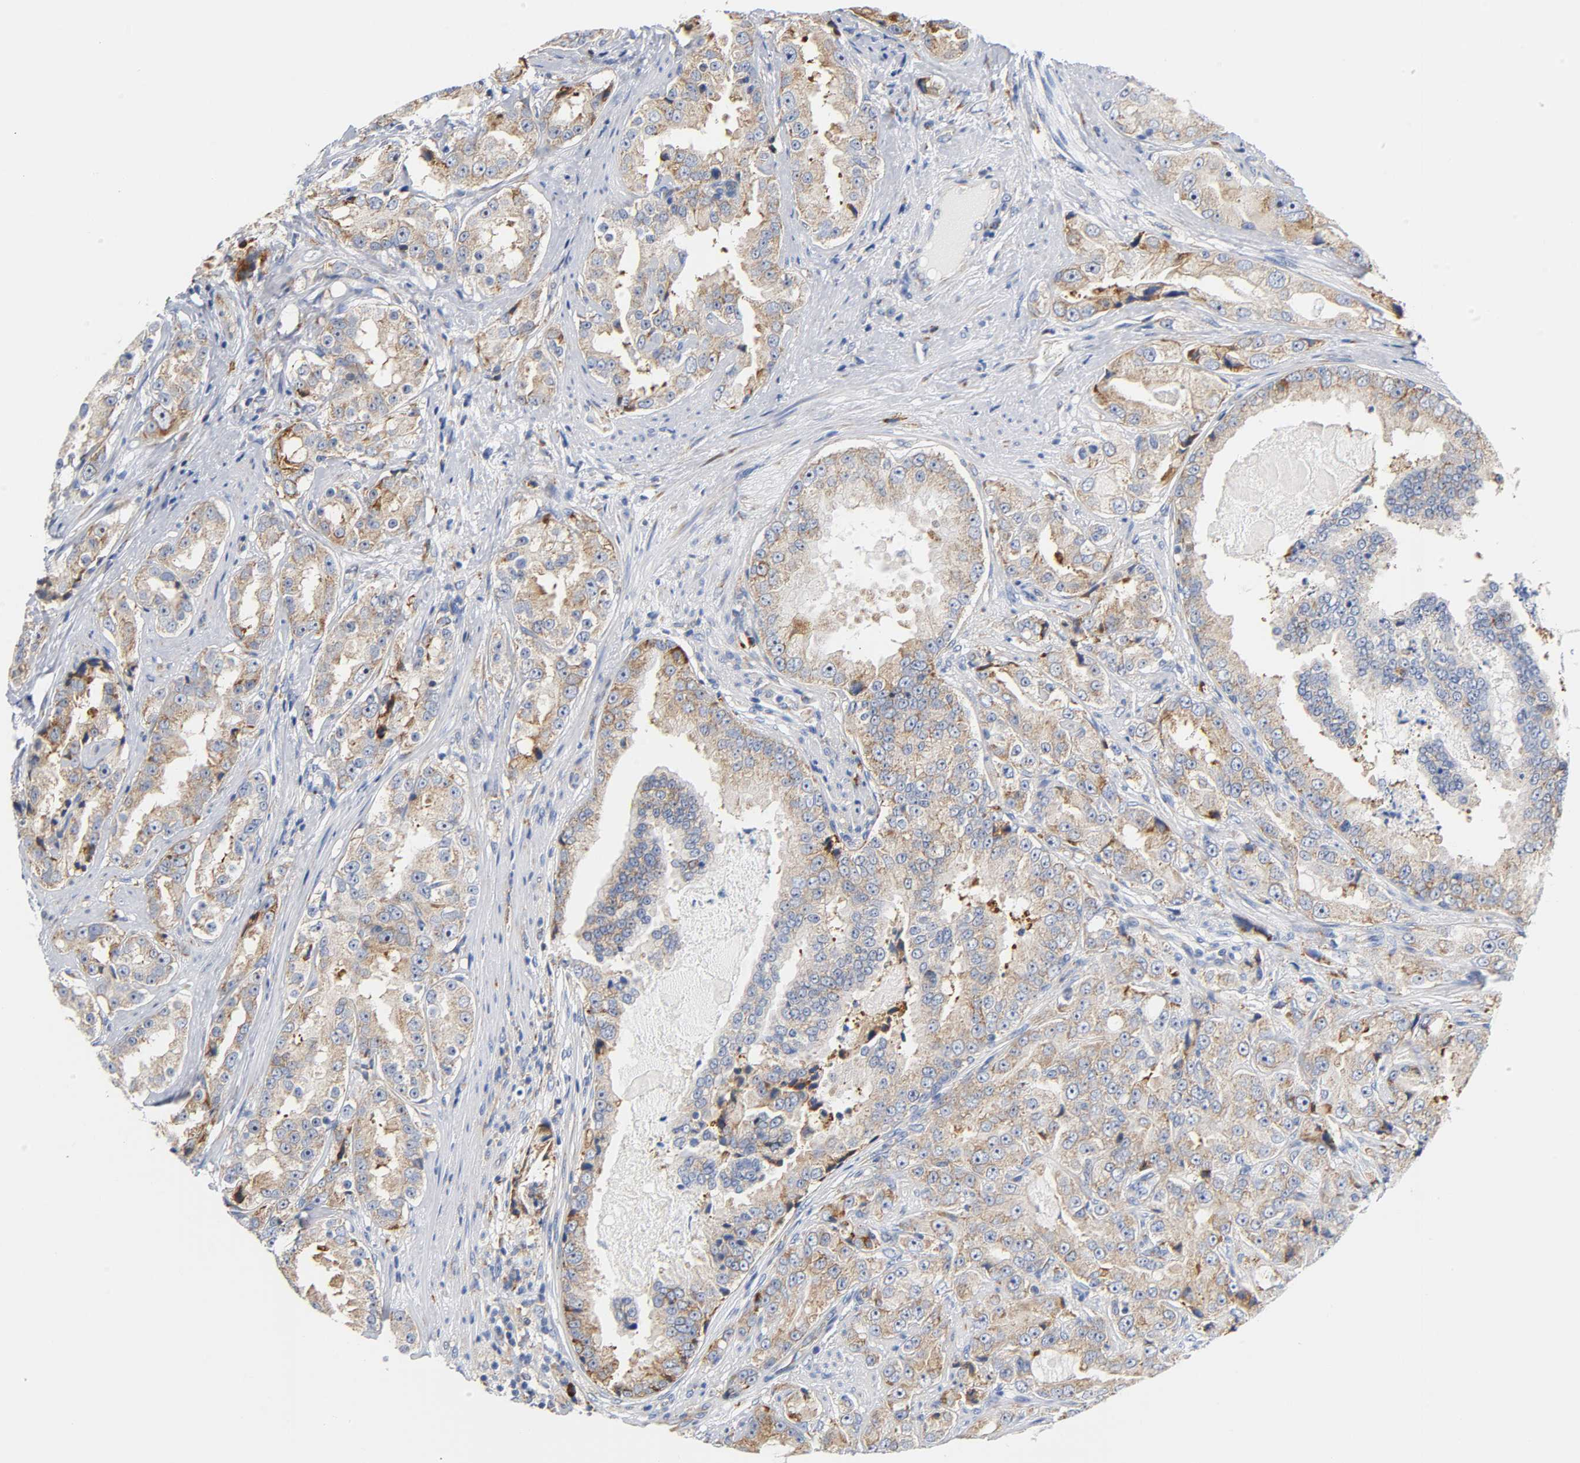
{"staining": {"intensity": "moderate", "quantity": "25%-75%", "location": "cytoplasmic/membranous"}, "tissue": "prostate cancer", "cell_type": "Tumor cells", "image_type": "cancer", "snomed": [{"axis": "morphology", "description": "Adenocarcinoma, High grade"}, {"axis": "topography", "description": "Prostate"}], "caption": "High-power microscopy captured an IHC photomicrograph of prostate cancer, revealing moderate cytoplasmic/membranous staining in about 25%-75% of tumor cells.", "gene": "REL", "patient": {"sex": "male", "age": 73}}